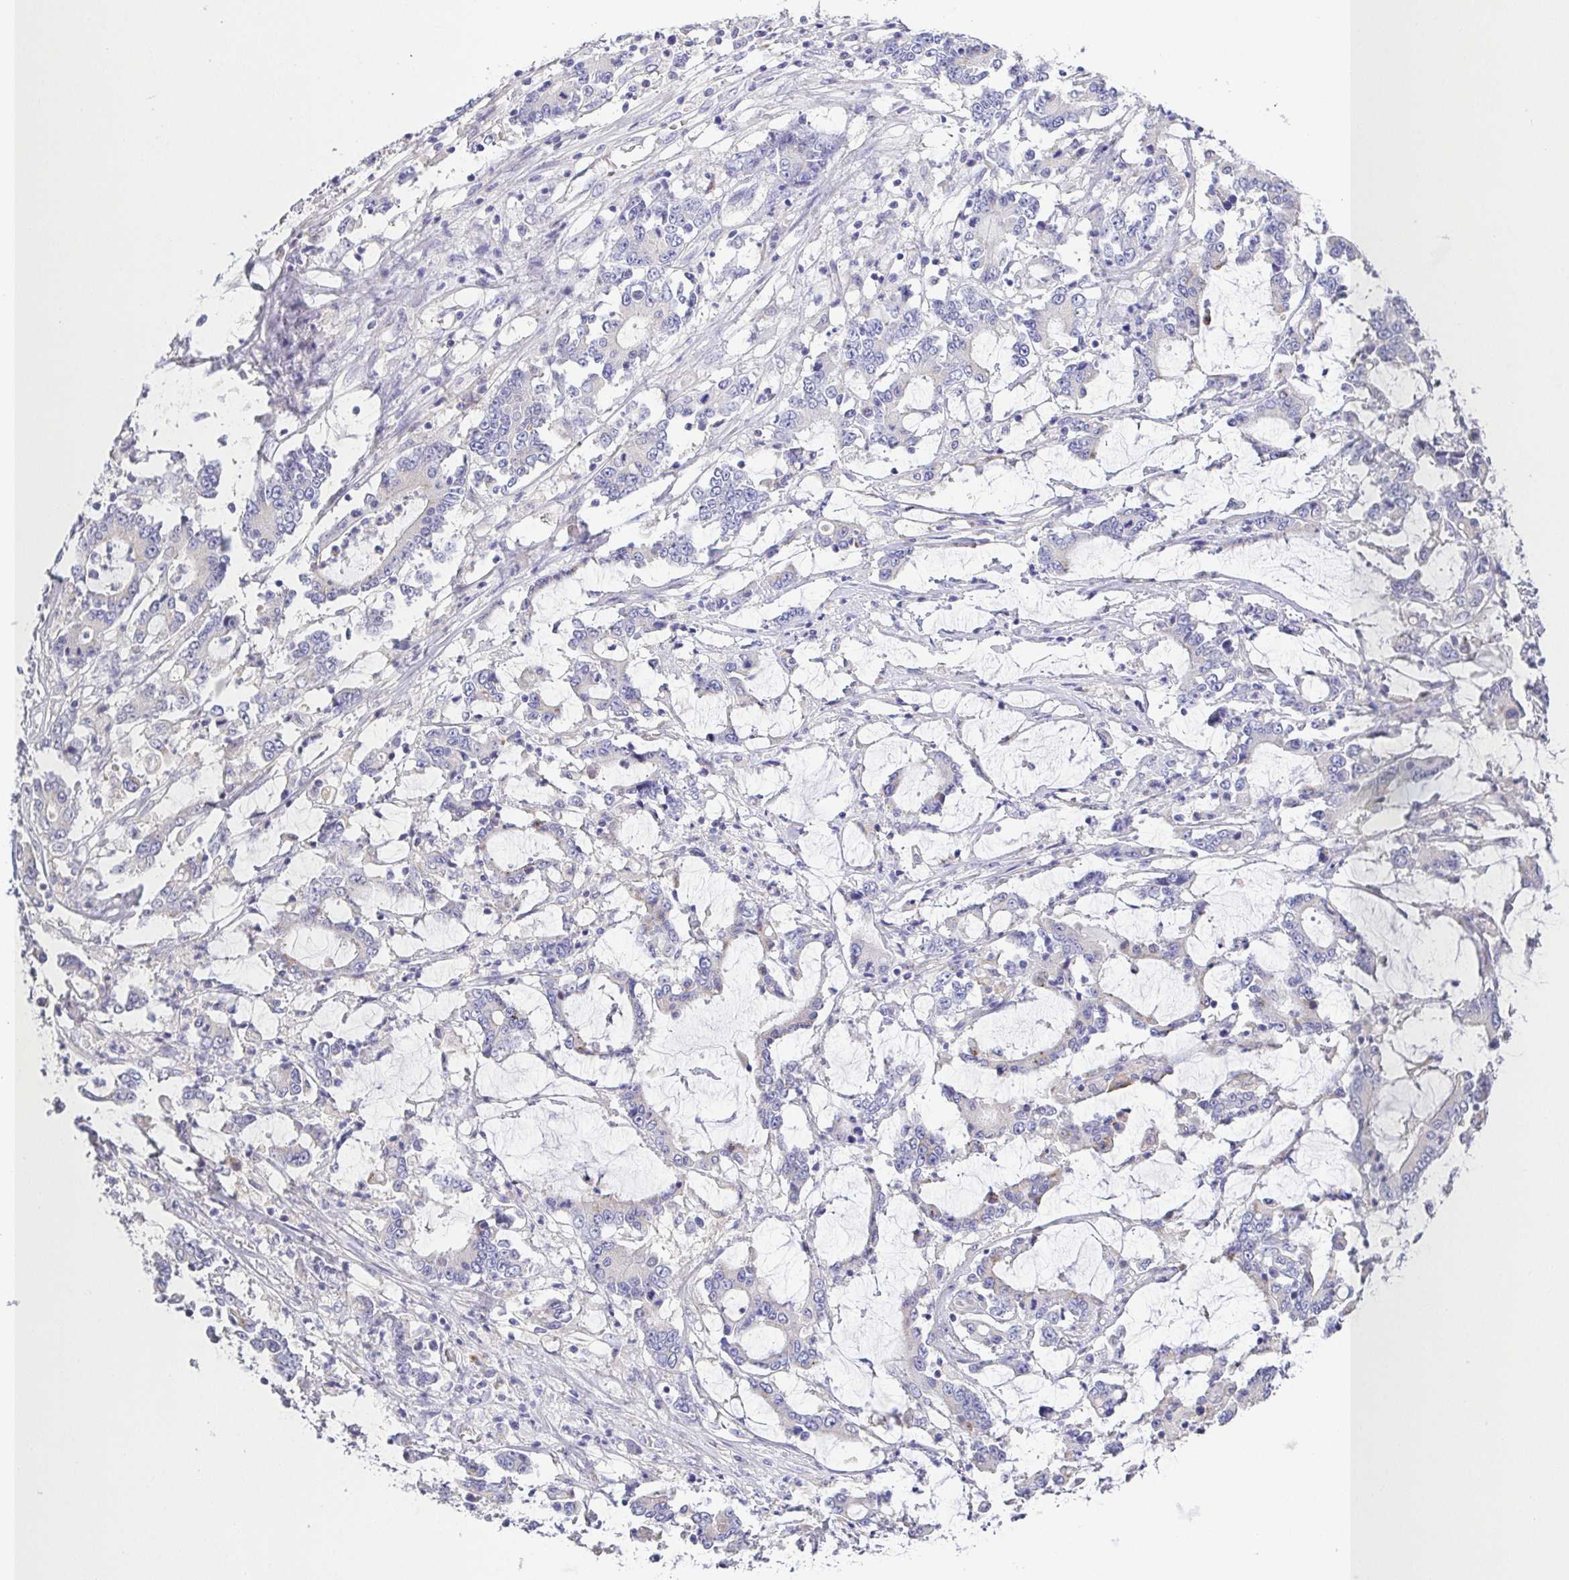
{"staining": {"intensity": "negative", "quantity": "none", "location": "none"}, "tissue": "stomach cancer", "cell_type": "Tumor cells", "image_type": "cancer", "snomed": [{"axis": "morphology", "description": "Adenocarcinoma, NOS"}, {"axis": "topography", "description": "Stomach, upper"}], "caption": "This is an immunohistochemistry (IHC) image of human stomach cancer (adenocarcinoma). There is no expression in tumor cells.", "gene": "PKDREJ", "patient": {"sex": "male", "age": 68}}